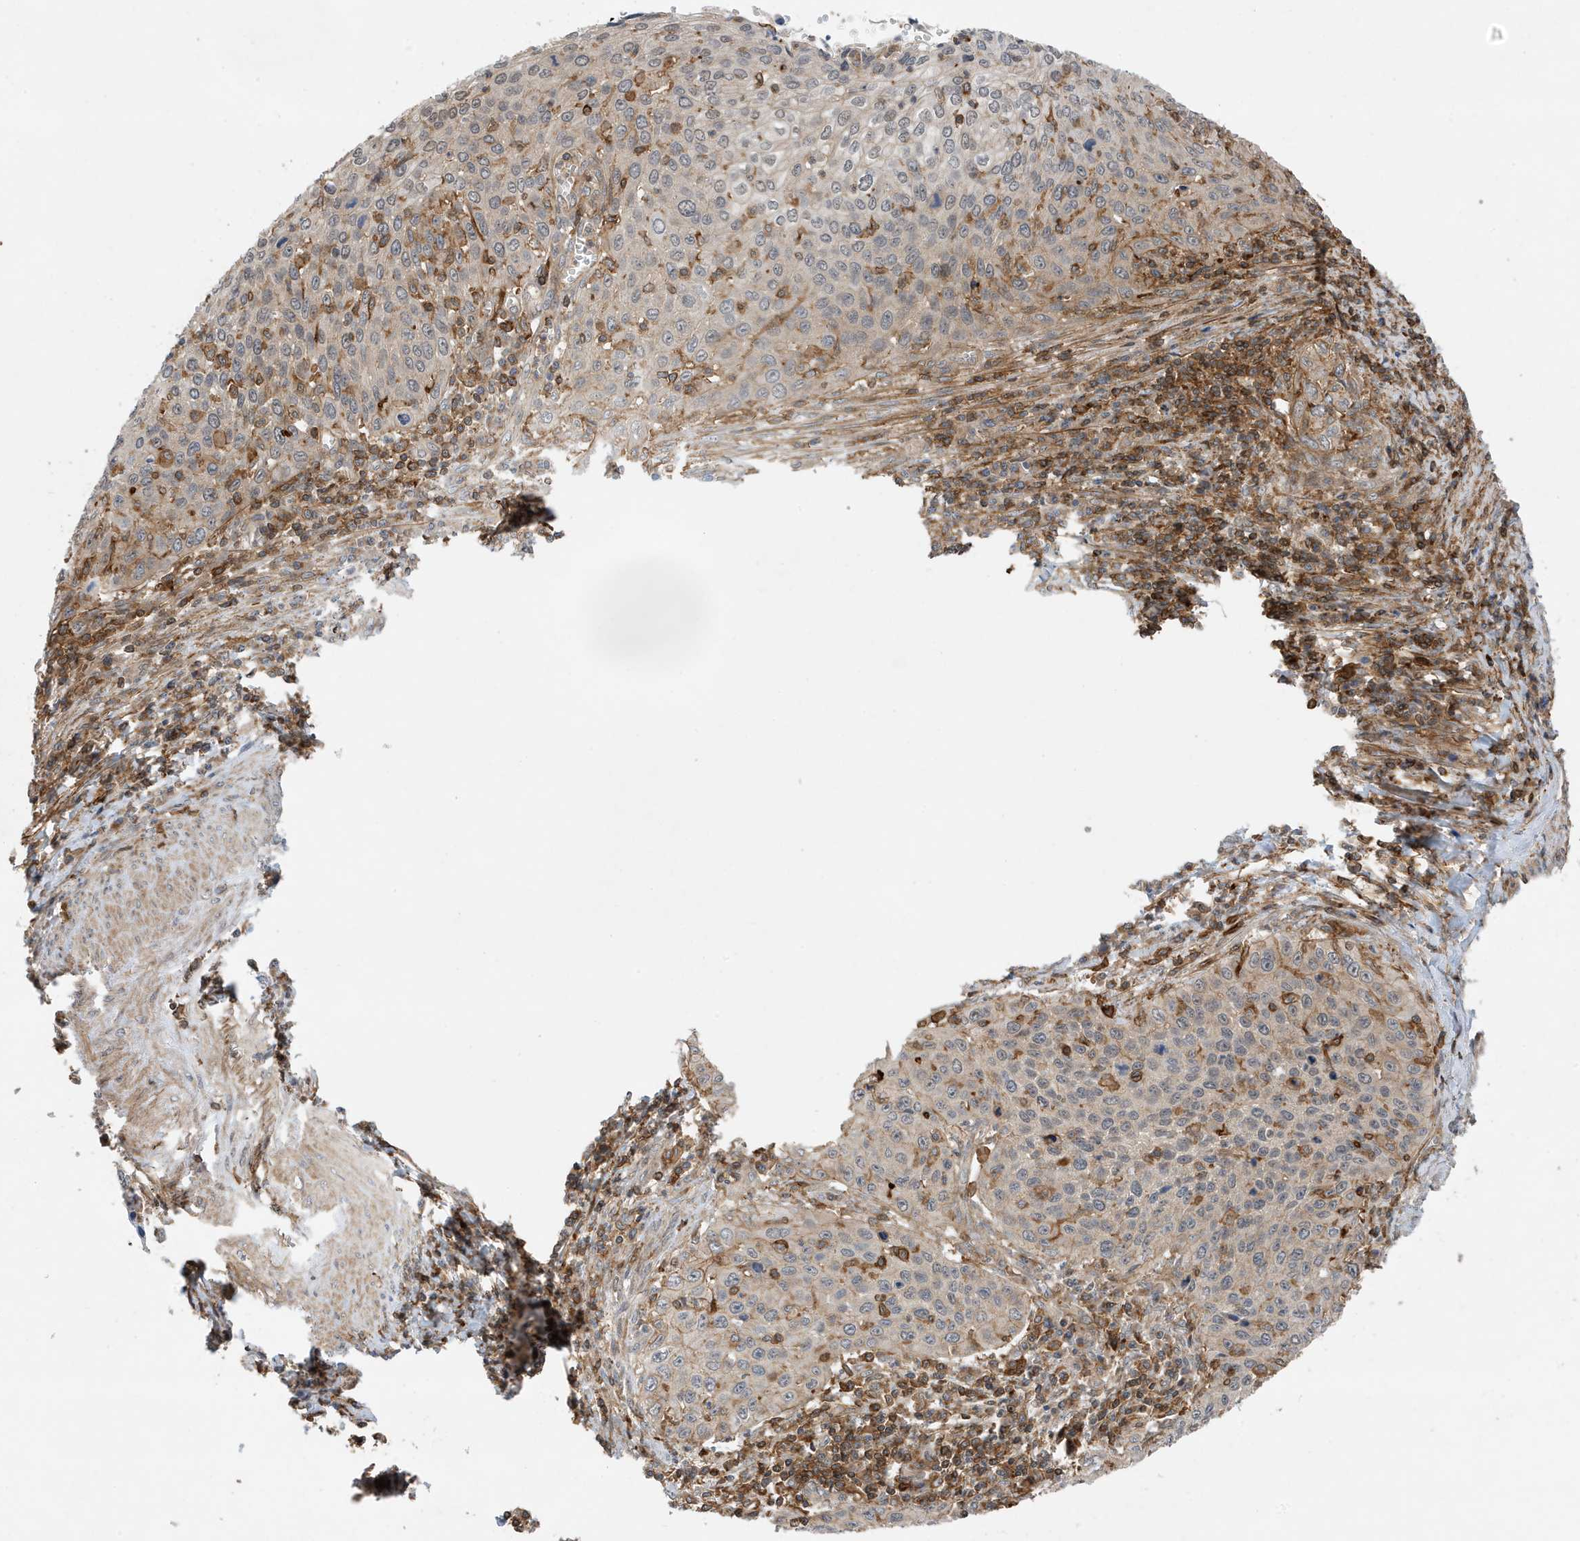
{"staining": {"intensity": "weak", "quantity": "<25%", "location": "cytoplasmic/membranous"}, "tissue": "cervical cancer", "cell_type": "Tumor cells", "image_type": "cancer", "snomed": [{"axis": "morphology", "description": "Squamous cell carcinoma, NOS"}, {"axis": "topography", "description": "Cervix"}], "caption": "An immunohistochemistry (IHC) micrograph of cervical cancer is shown. There is no staining in tumor cells of cervical cancer.", "gene": "TATDN3", "patient": {"sex": "female", "age": 32}}